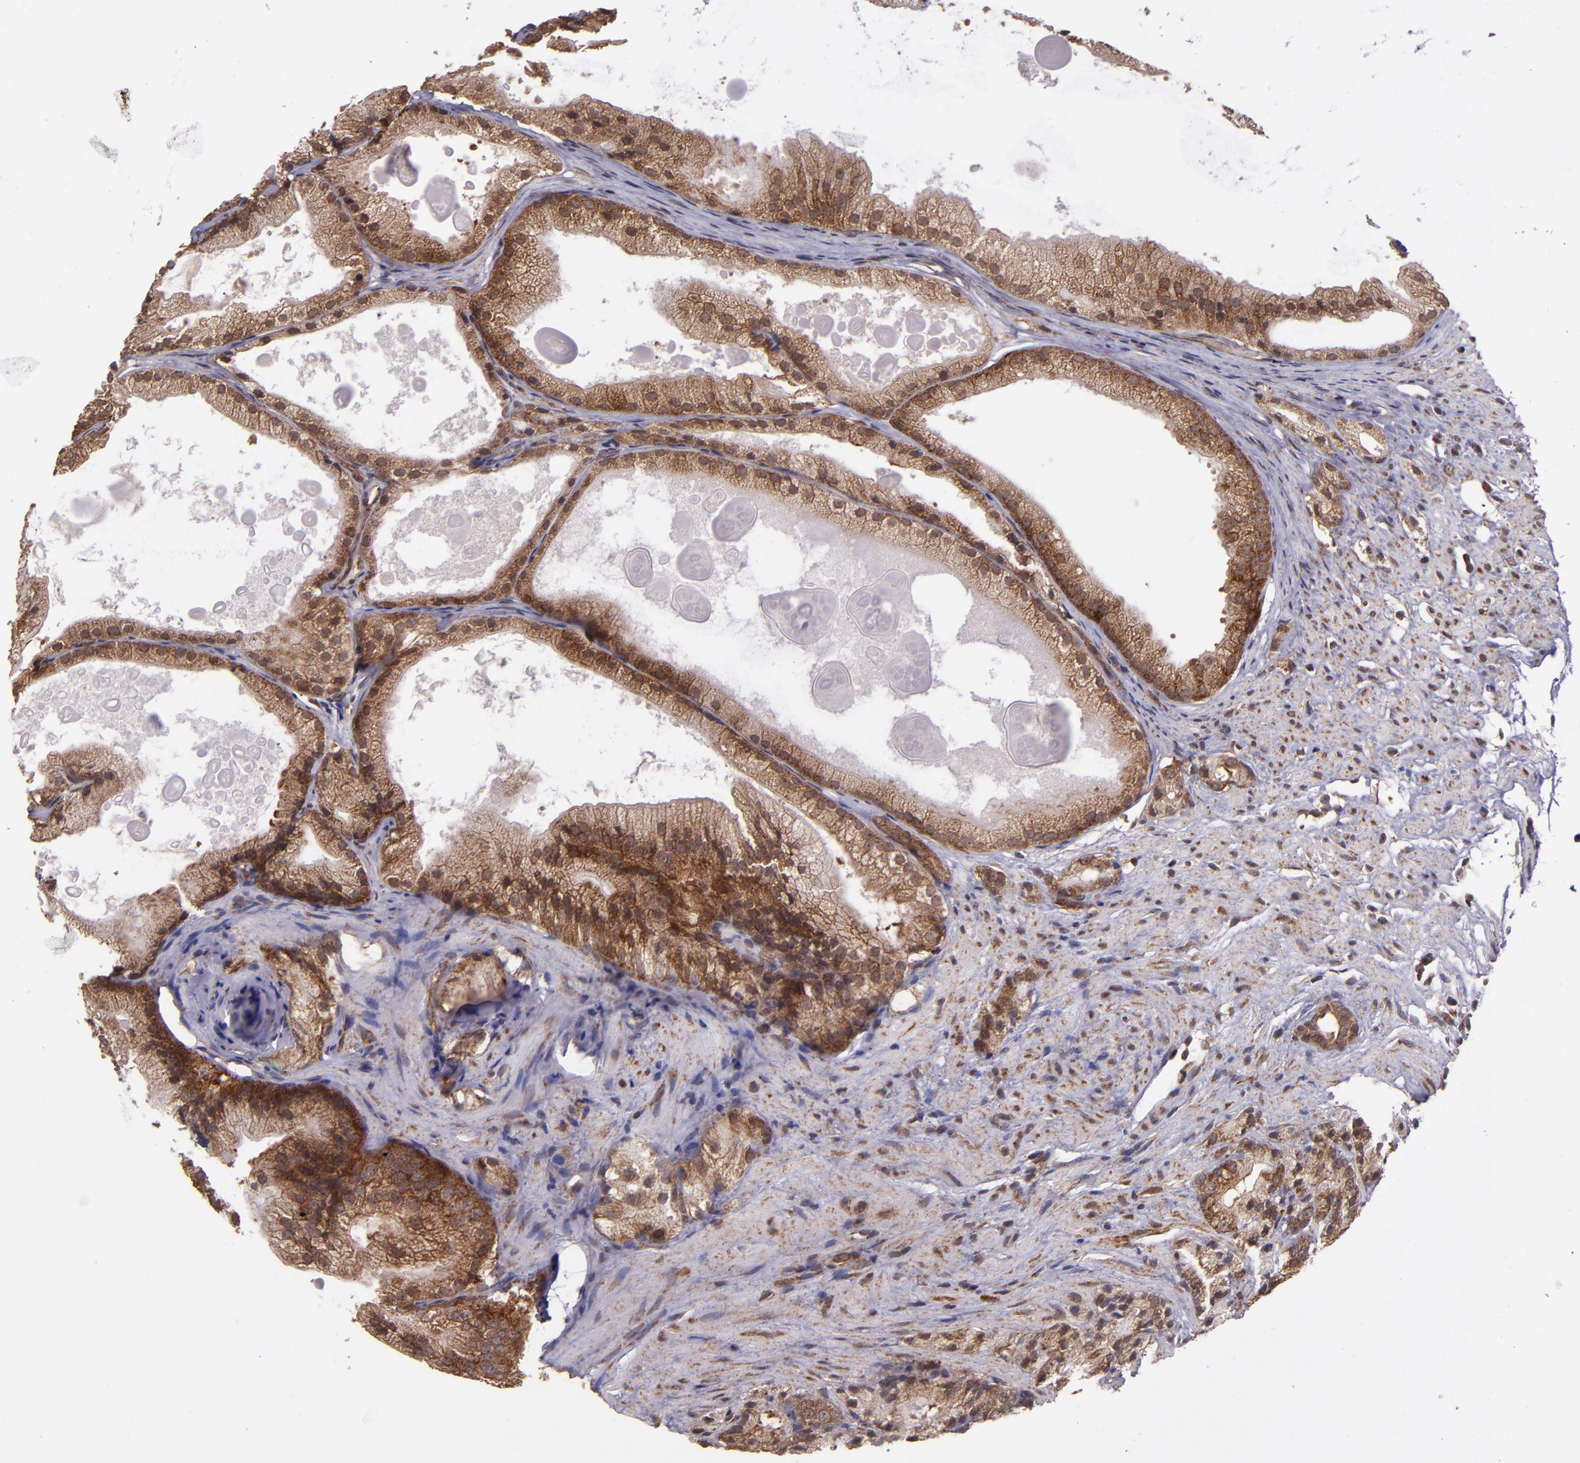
{"staining": {"intensity": "strong", "quantity": ">75%", "location": "cytoplasmic/membranous"}, "tissue": "prostate cancer", "cell_type": "Tumor cells", "image_type": "cancer", "snomed": [{"axis": "morphology", "description": "Adenocarcinoma, Low grade"}, {"axis": "topography", "description": "Prostate"}], "caption": "Prostate adenocarcinoma (low-grade) stained for a protein exhibits strong cytoplasmic/membranous positivity in tumor cells.", "gene": "USP51", "patient": {"sex": "male", "age": 69}}